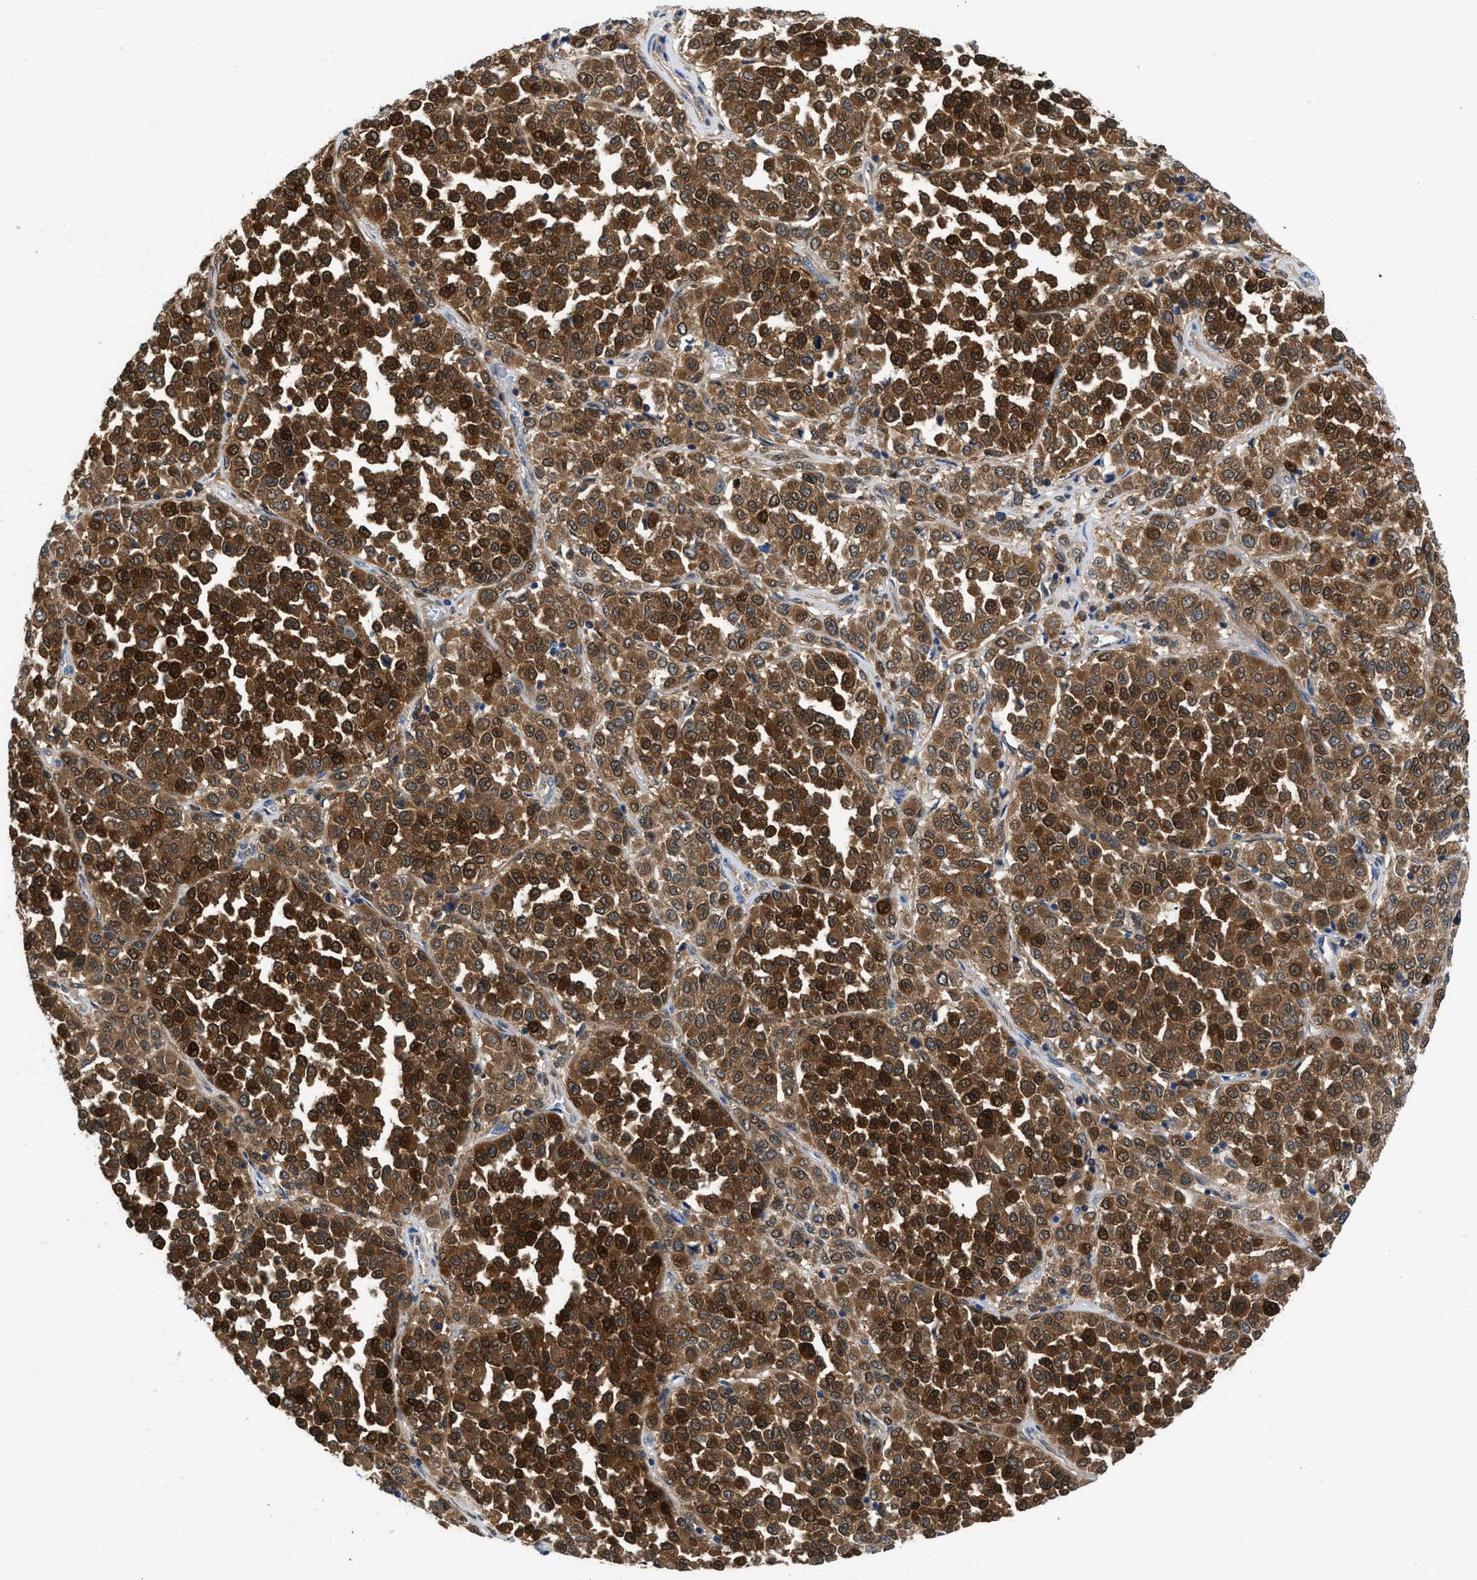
{"staining": {"intensity": "strong", "quantity": ">75%", "location": "cytoplasmic/membranous,nuclear"}, "tissue": "melanoma", "cell_type": "Tumor cells", "image_type": "cancer", "snomed": [{"axis": "morphology", "description": "Malignant melanoma, Metastatic site"}, {"axis": "topography", "description": "Pancreas"}], "caption": "Protein analysis of malignant melanoma (metastatic site) tissue displays strong cytoplasmic/membranous and nuclear positivity in approximately >75% of tumor cells.", "gene": "CBR1", "patient": {"sex": "female", "age": 30}}